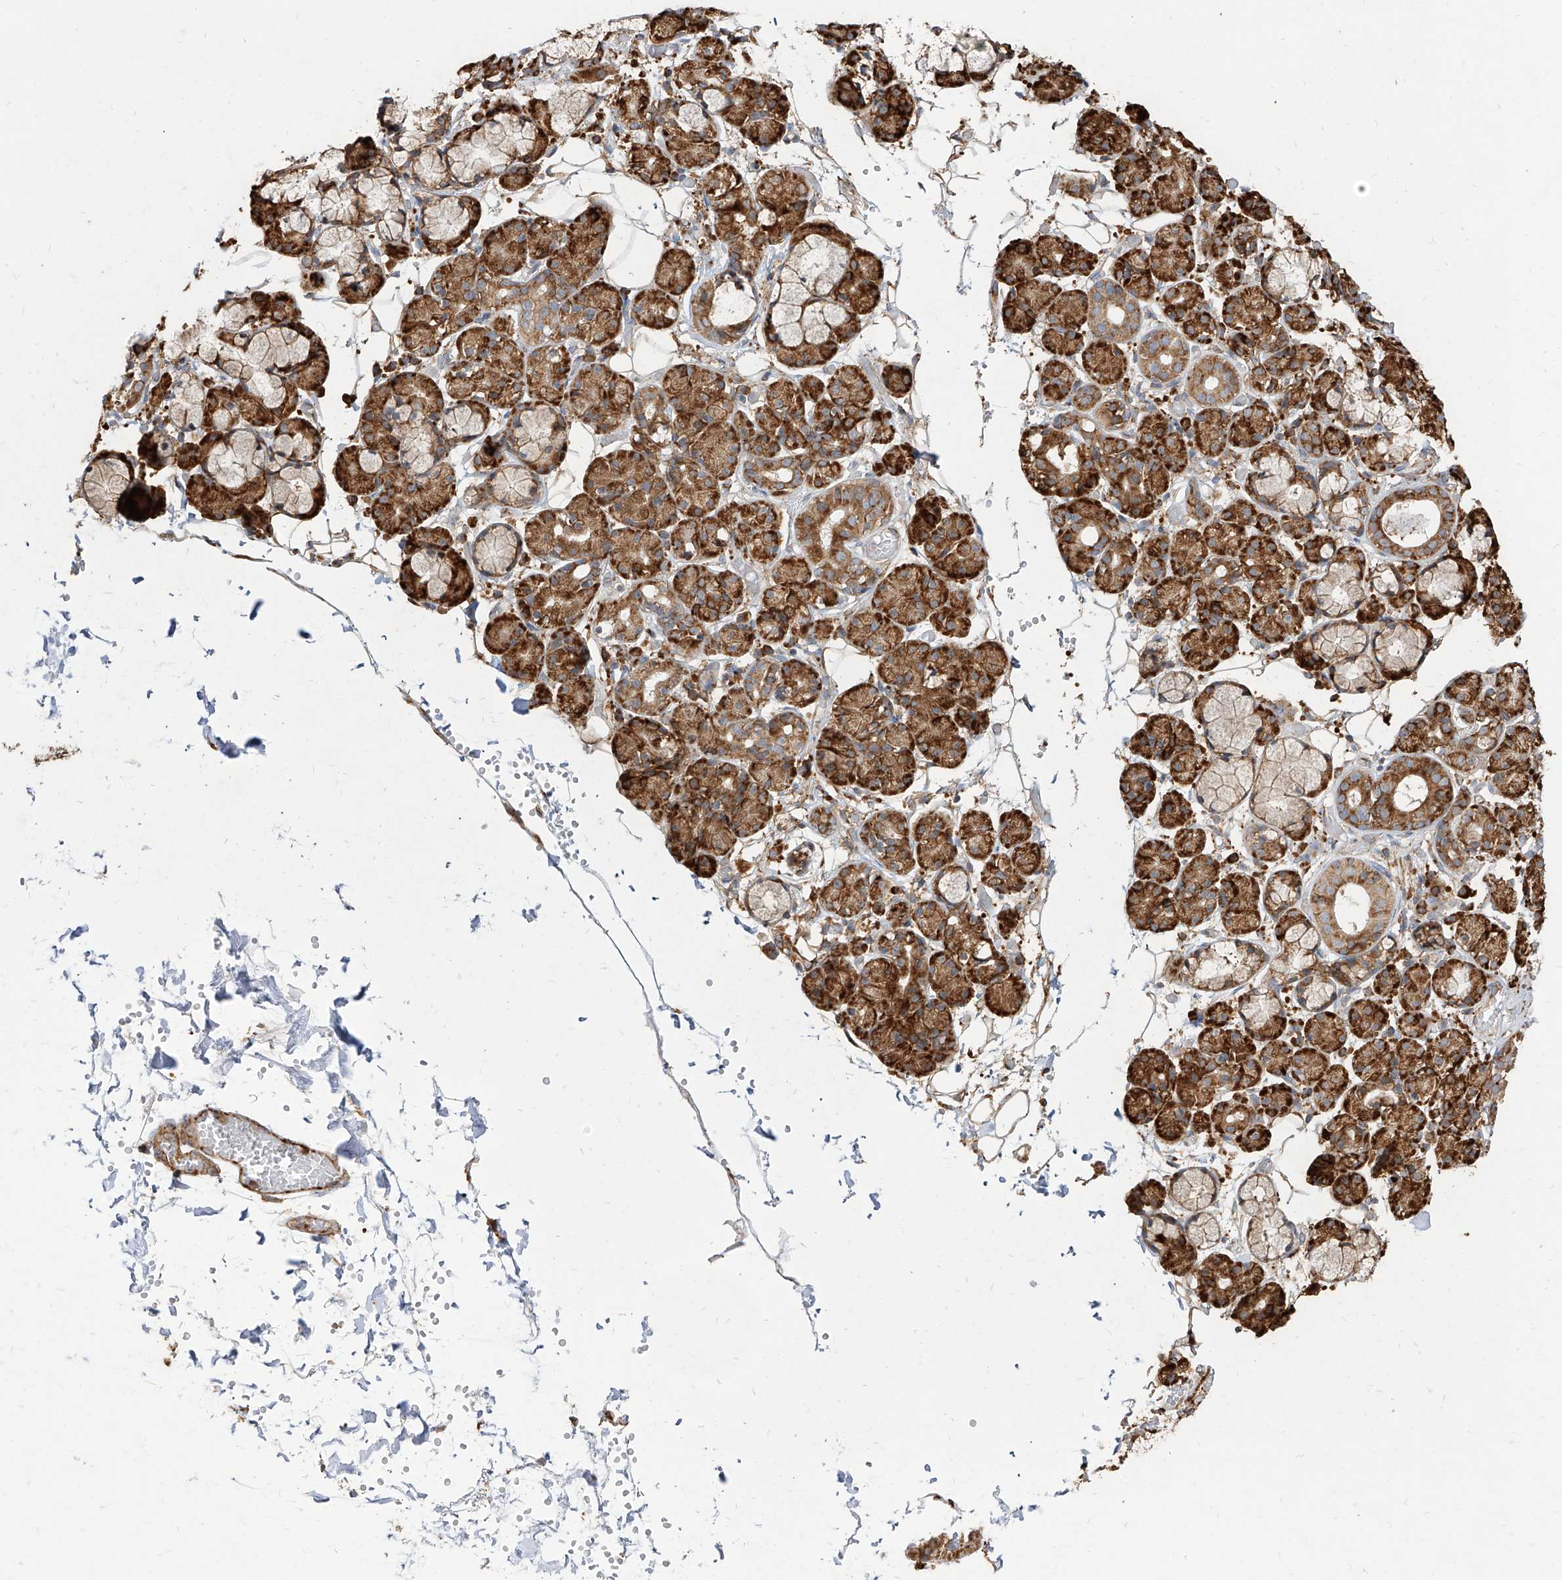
{"staining": {"intensity": "strong", "quantity": ">75%", "location": "cytoplasmic/membranous"}, "tissue": "salivary gland", "cell_type": "Glandular cells", "image_type": "normal", "snomed": [{"axis": "morphology", "description": "Normal tissue, NOS"}, {"axis": "topography", "description": "Salivary gland"}], "caption": "The immunohistochemical stain labels strong cytoplasmic/membranous expression in glandular cells of benign salivary gland.", "gene": "RPS25", "patient": {"sex": "male", "age": 63}}